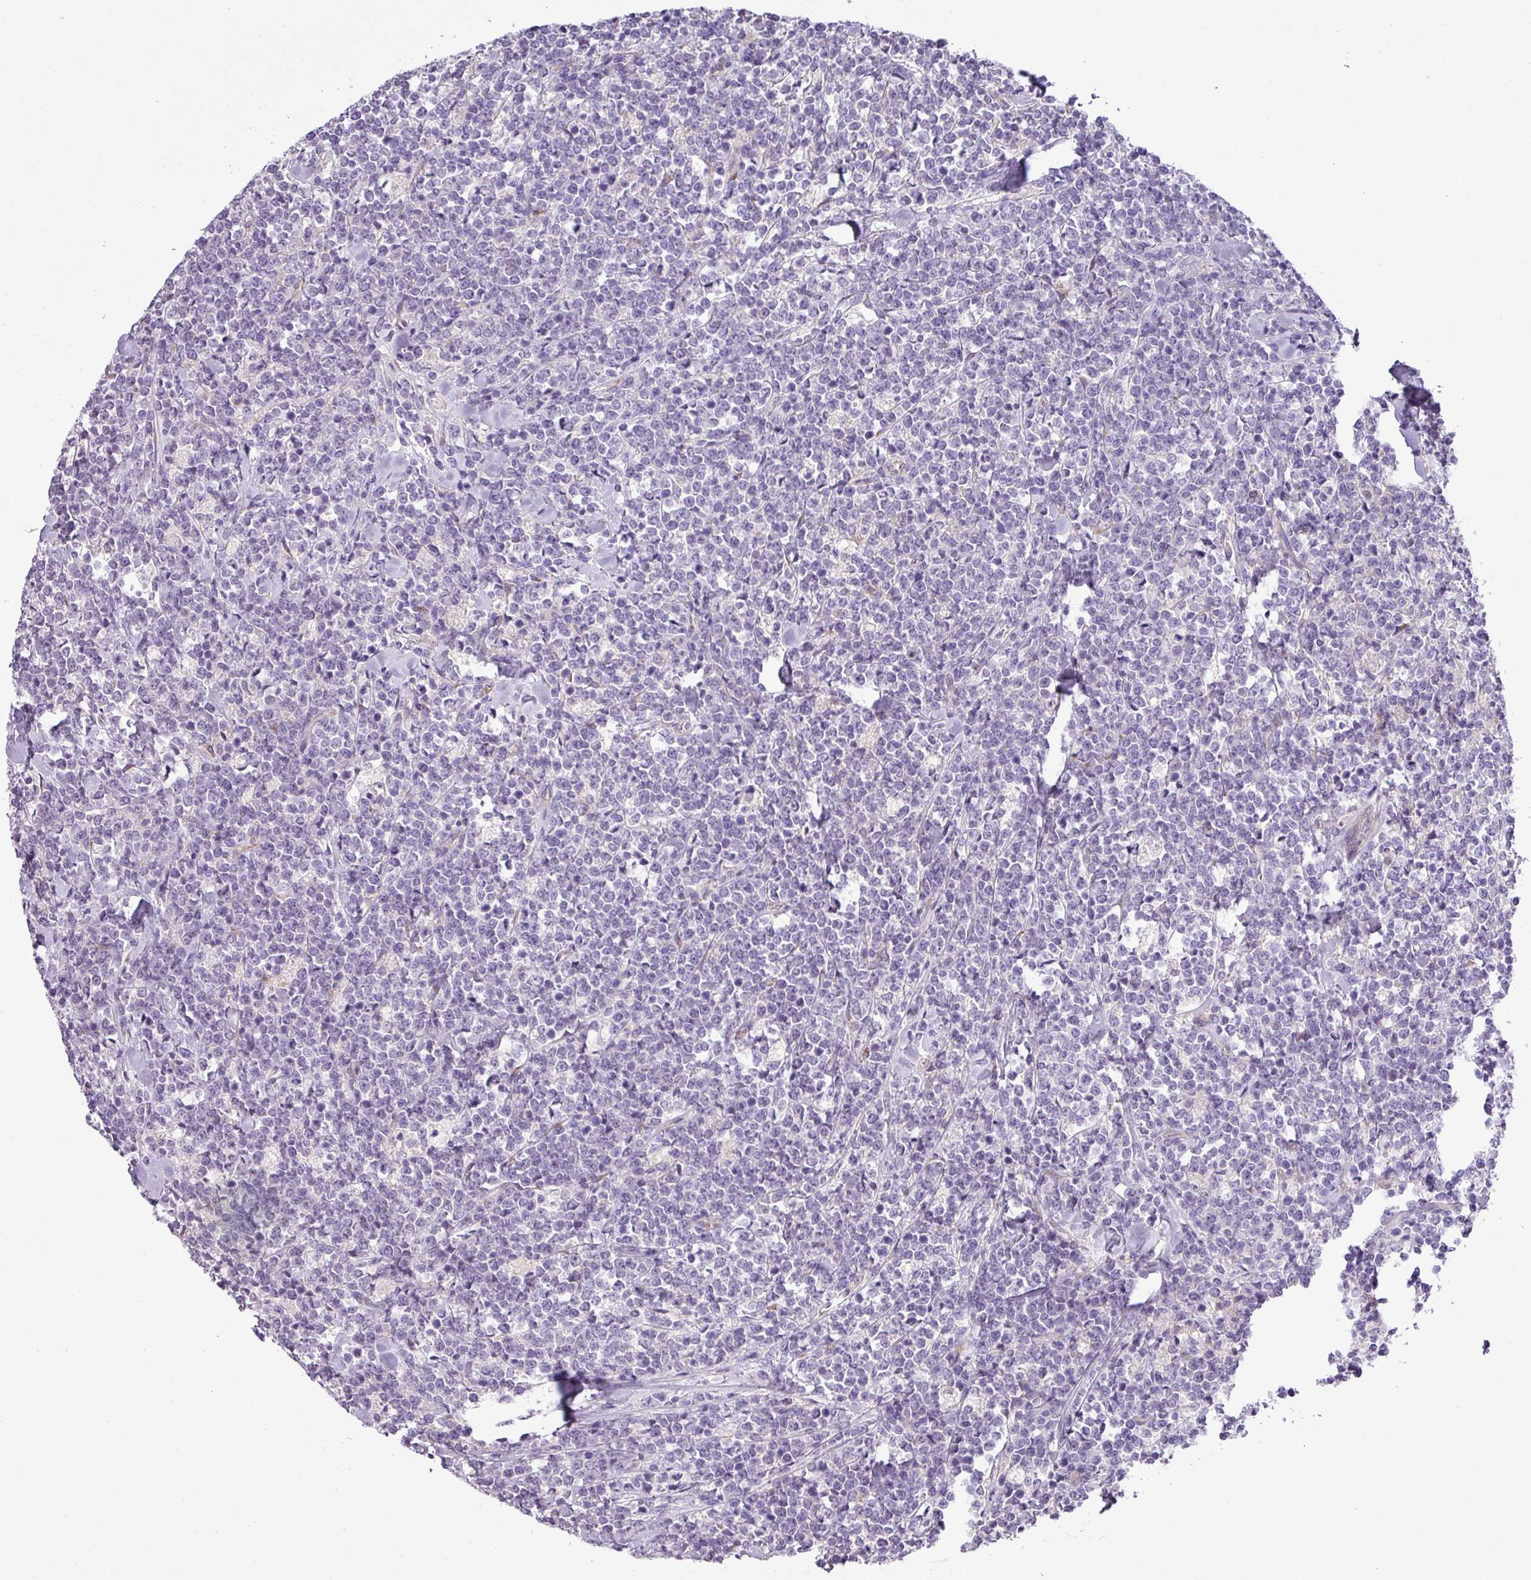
{"staining": {"intensity": "negative", "quantity": "none", "location": "none"}, "tissue": "lymphoma", "cell_type": "Tumor cells", "image_type": "cancer", "snomed": [{"axis": "morphology", "description": "Malignant lymphoma, non-Hodgkin's type, High grade"}, {"axis": "topography", "description": "Small intestine"}, {"axis": "topography", "description": "Colon"}], "caption": "Immunohistochemical staining of human lymphoma shows no significant expression in tumor cells.", "gene": "MOCS3", "patient": {"sex": "male", "age": 8}}